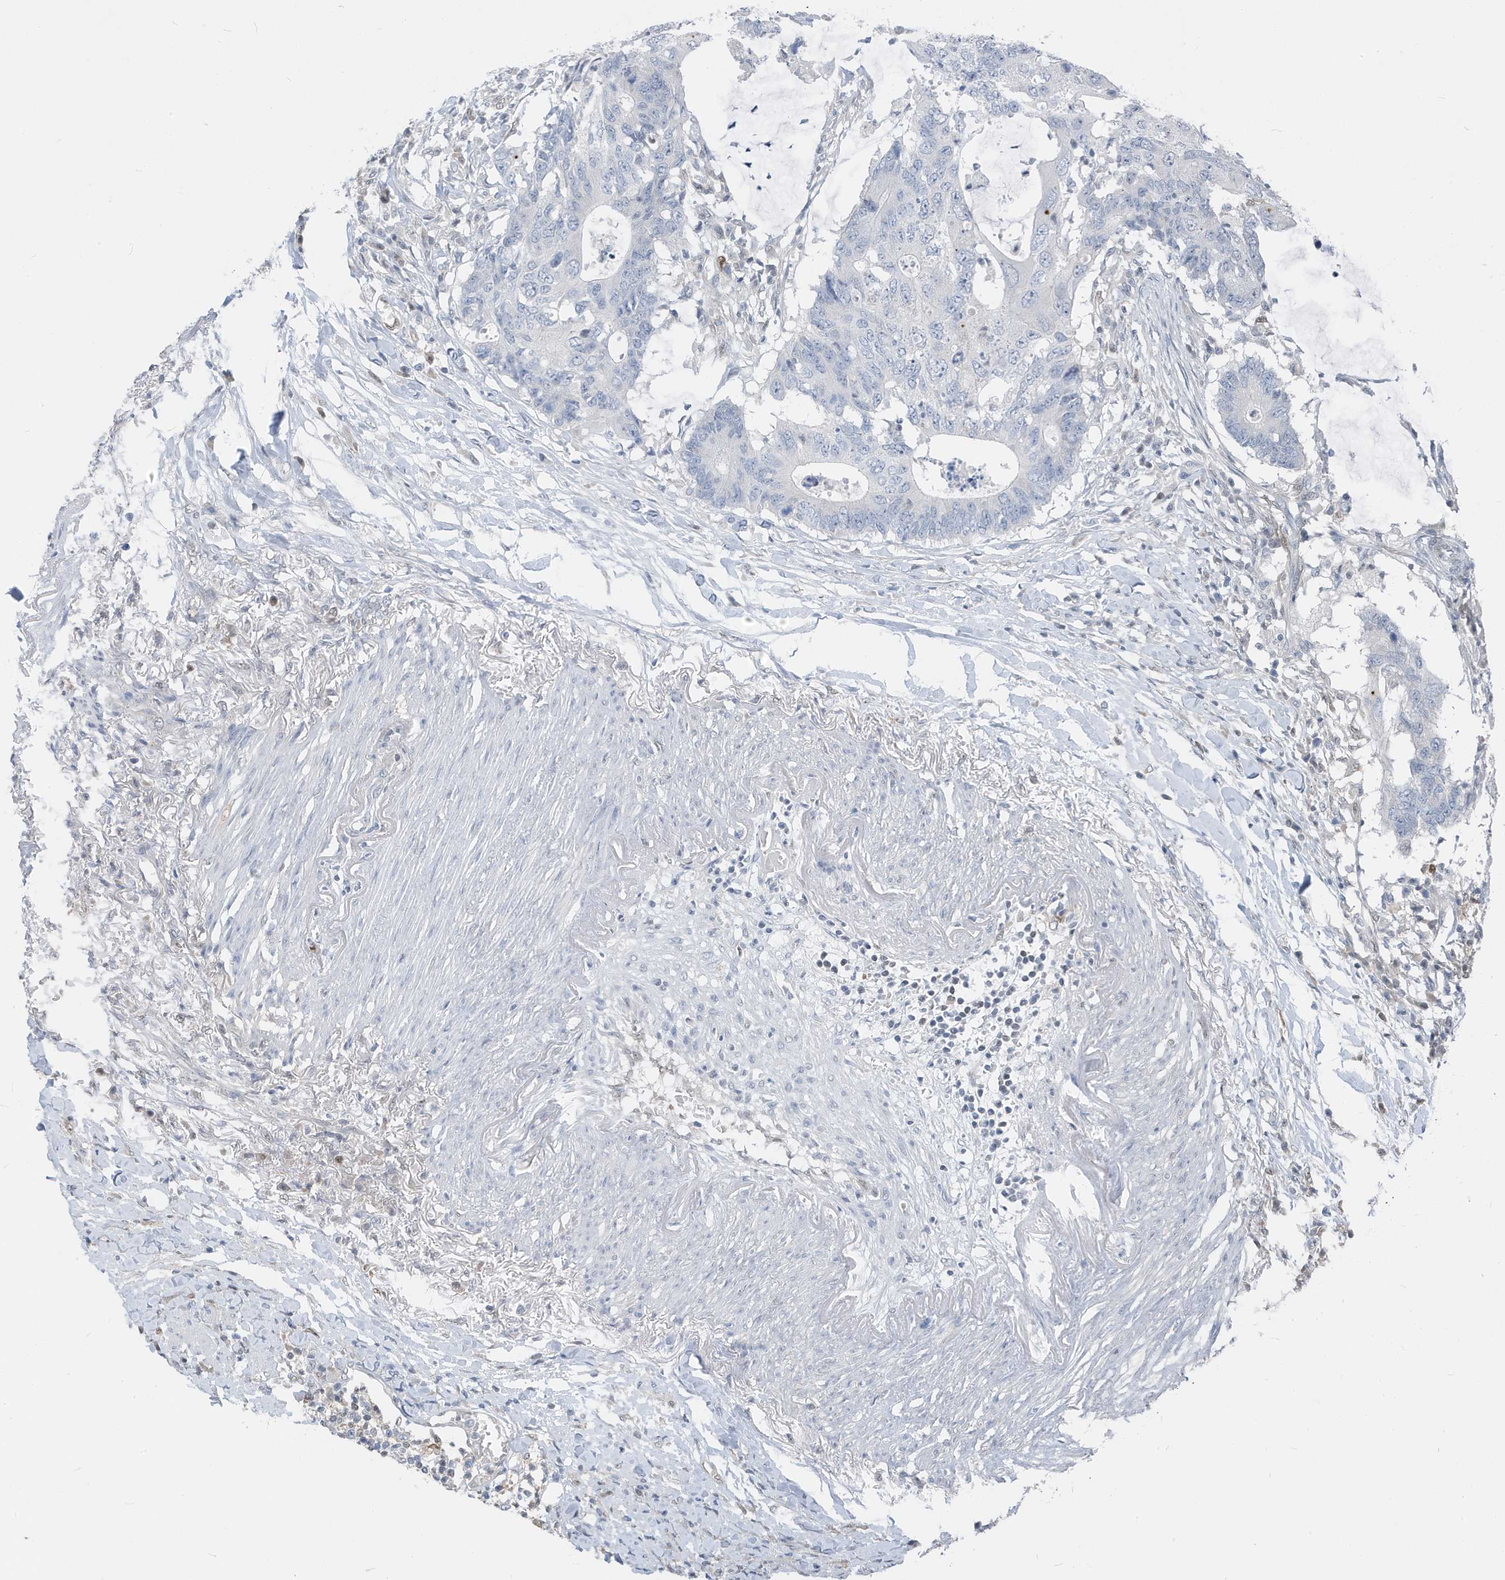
{"staining": {"intensity": "negative", "quantity": "none", "location": "none"}, "tissue": "colorectal cancer", "cell_type": "Tumor cells", "image_type": "cancer", "snomed": [{"axis": "morphology", "description": "Adenocarcinoma, NOS"}, {"axis": "topography", "description": "Colon"}], "caption": "DAB immunohistochemical staining of colorectal cancer exhibits no significant staining in tumor cells.", "gene": "NCOA7", "patient": {"sex": "male", "age": 71}}